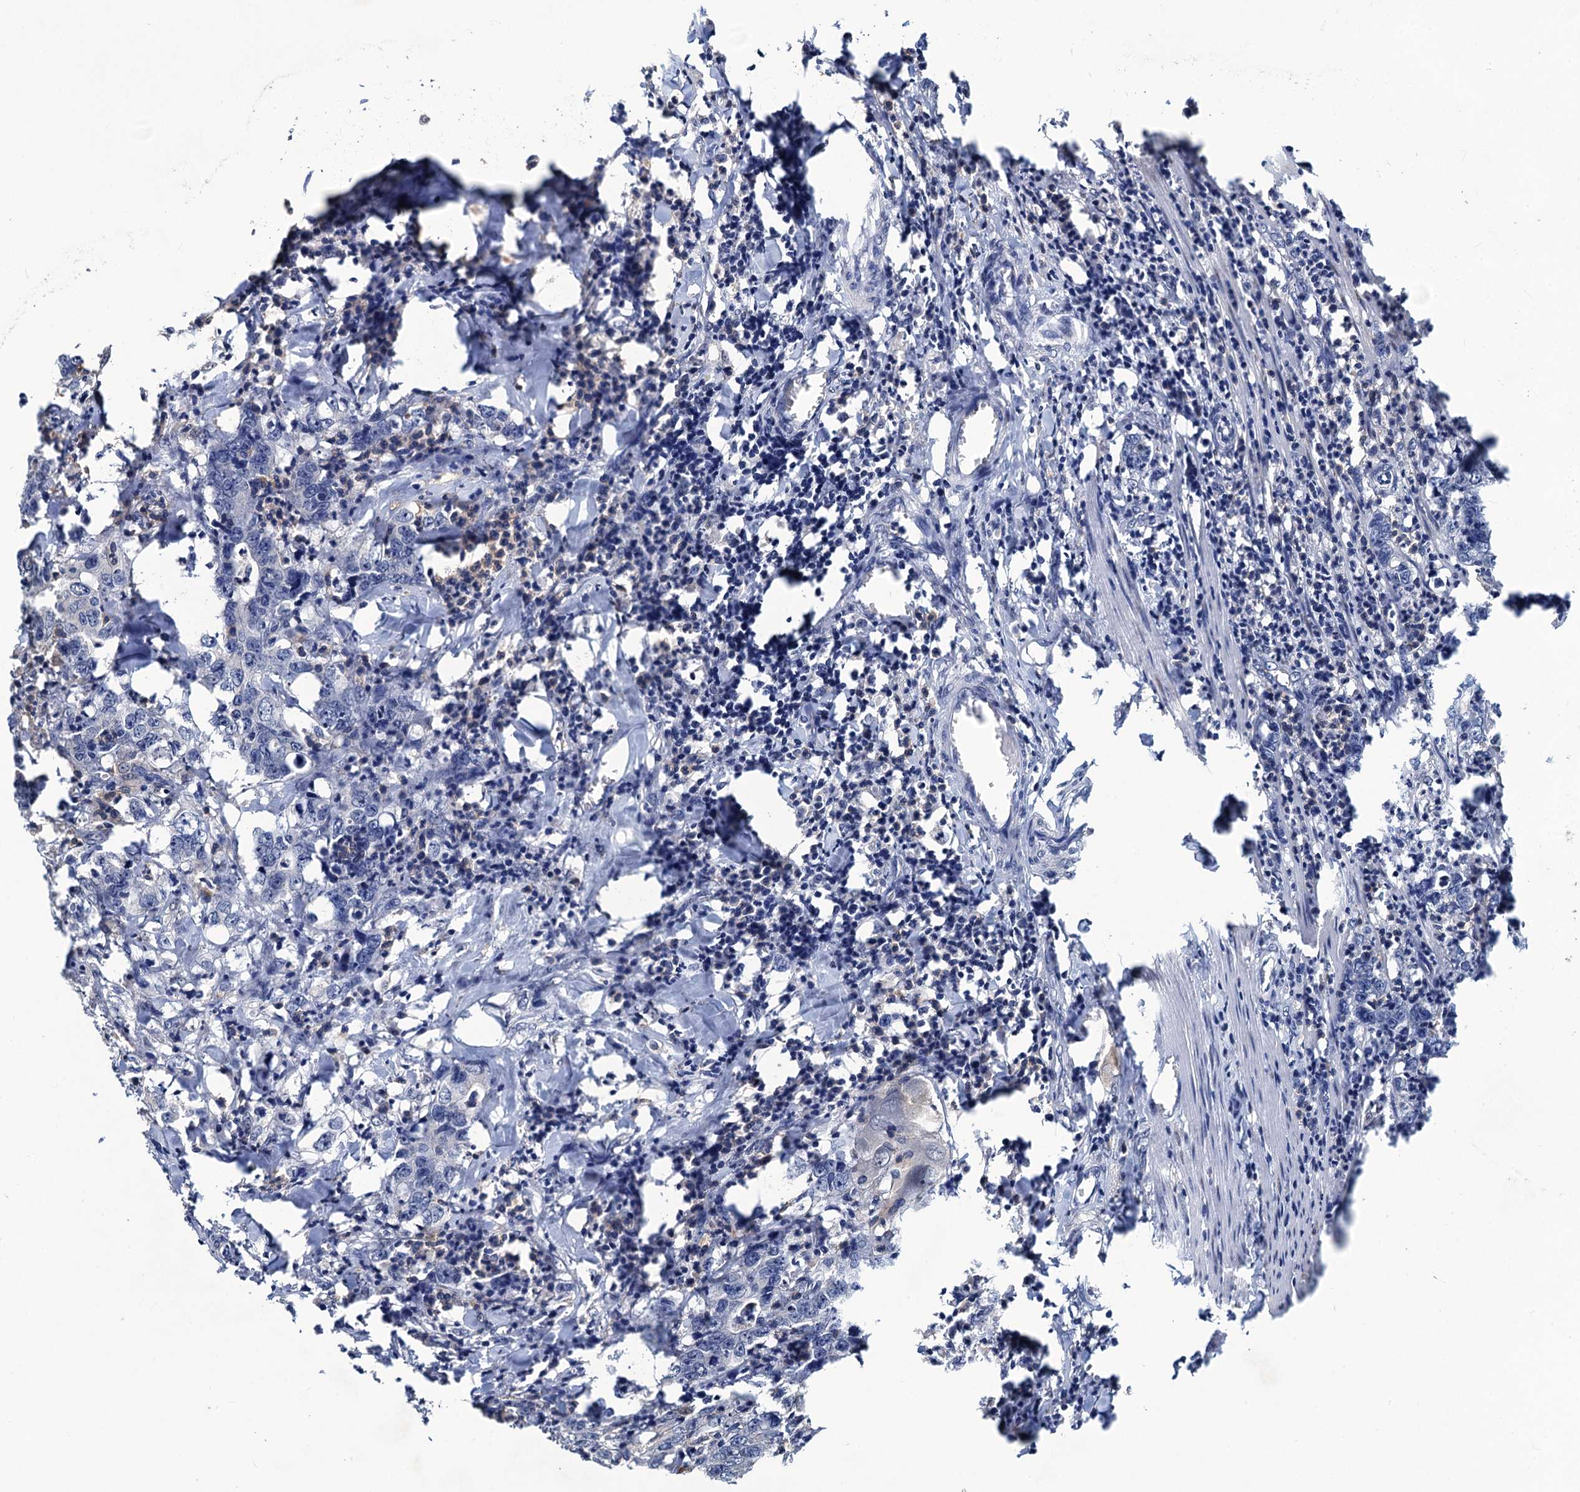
{"staining": {"intensity": "negative", "quantity": "none", "location": "none"}, "tissue": "colorectal cancer", "cell_type": "Tumor cells", "image_type": "cancer", "snomed": [{"axis": "morphology", "description": "Adenocarcinoma, NOS"}, {"axis": "topography", "description": "Colon"}], "caption": "DAB (3,3'-diaminobenzidine) immunohistochemical staining of colorectal adenocarcinoma reveals no significant expression in tumor cells.", "gene": "RTKN2", "patient": {"sex": "female", "age": 75}}